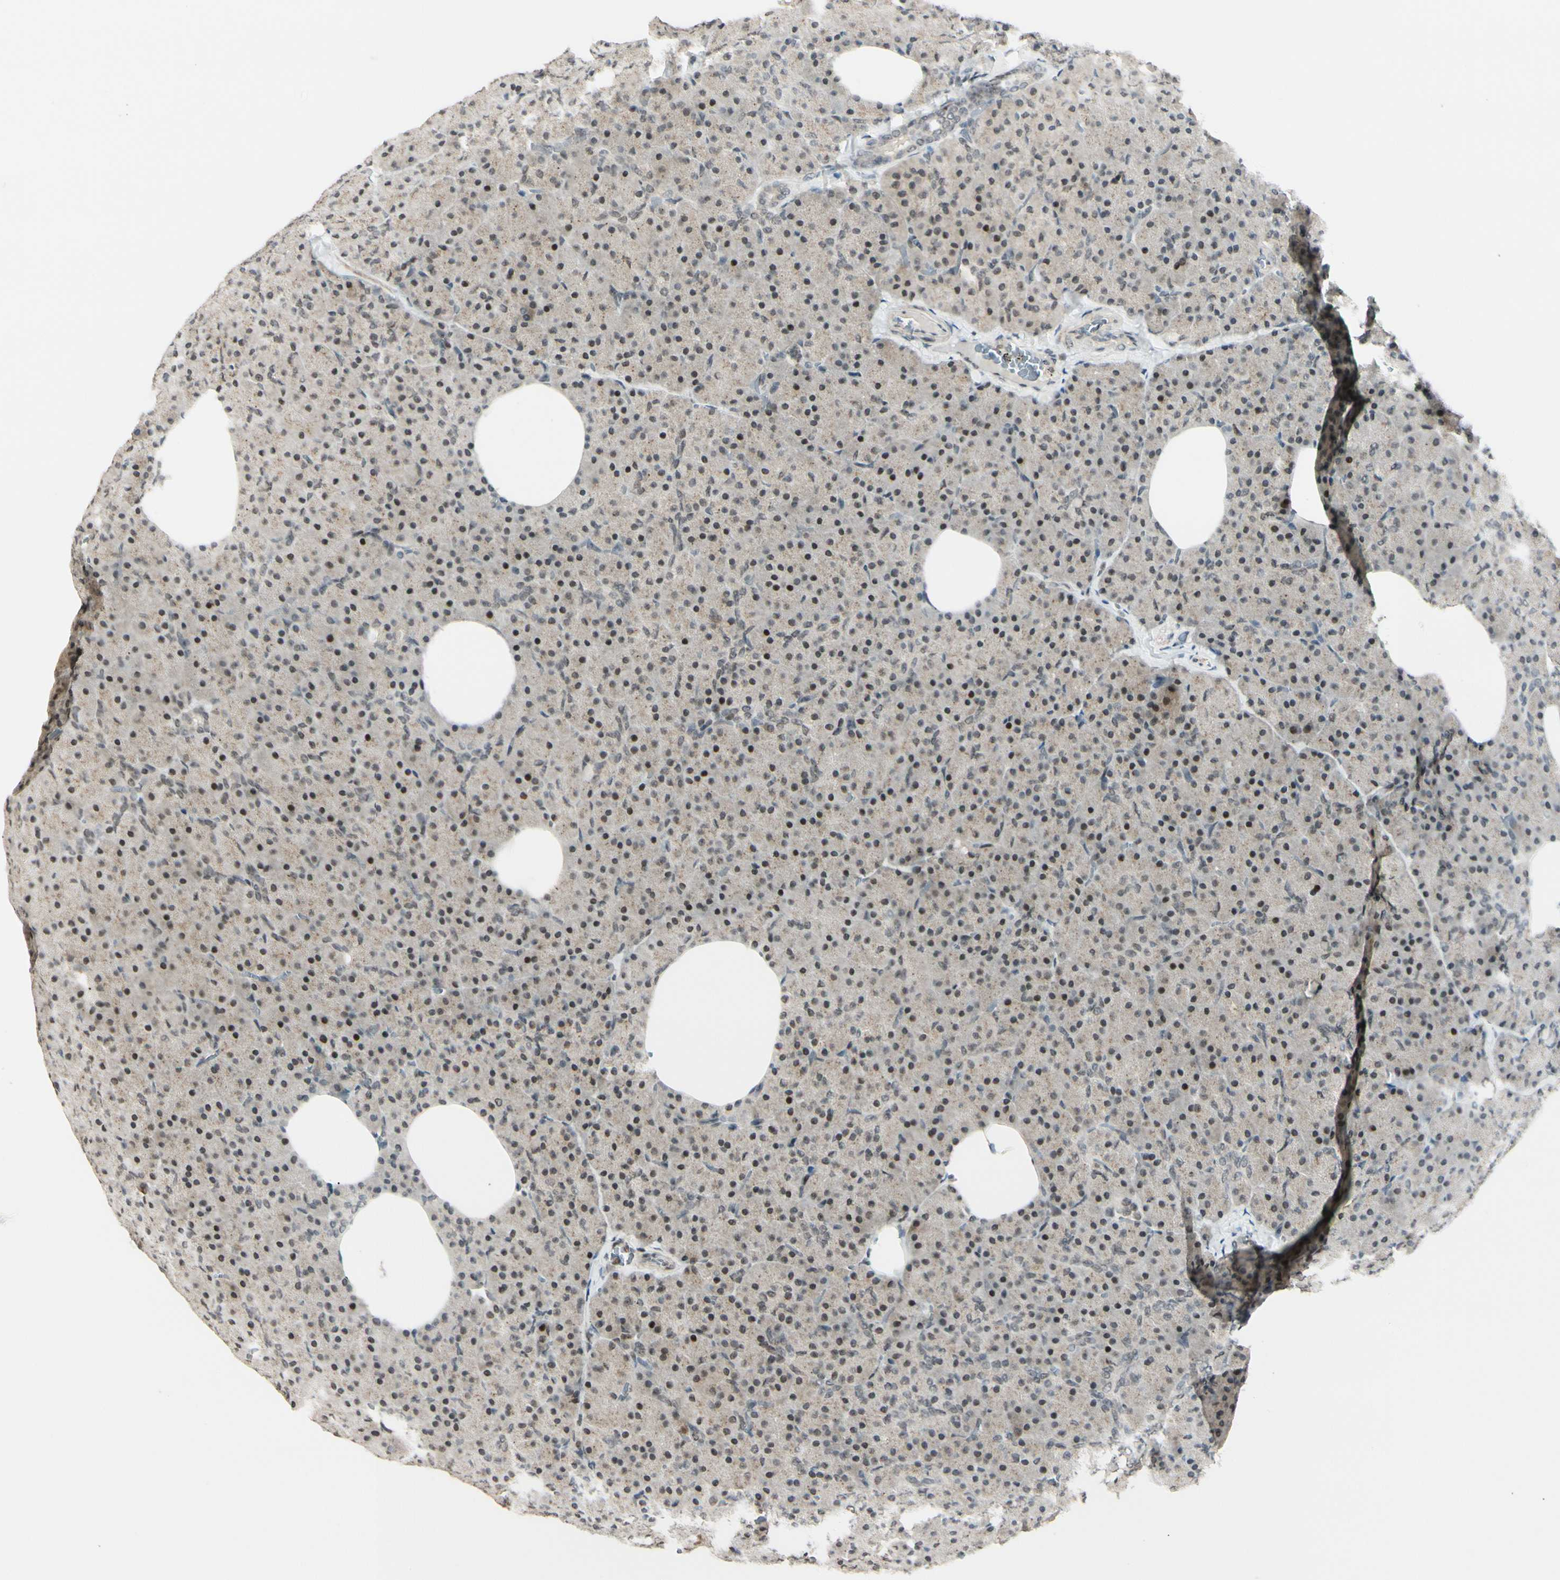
{"staining": {"intensity": "moderate", "quantity": ">75%", "location": "cytoplasmic/membranous,nuclear"}, "tissue": "pancreas", "cell_type": "Exocrine glandular cells", "image_type": "normal", "snomed": [{"axis": "morphology", "description": "Normal tissue, NOS"}, {"axis": "topography", "description": "Pancreas"}], "caption": "A medium amount of moderate cytoplasmic/membranous,nuclear staining is identified in about >75% of exocrine glandular cells in unremarkable pancreas. The protein of interest is shown in brown color, while the nuclei are stained blue.", "gene": "BRMS1", "patient": {"sex": "female", "age": 35}}